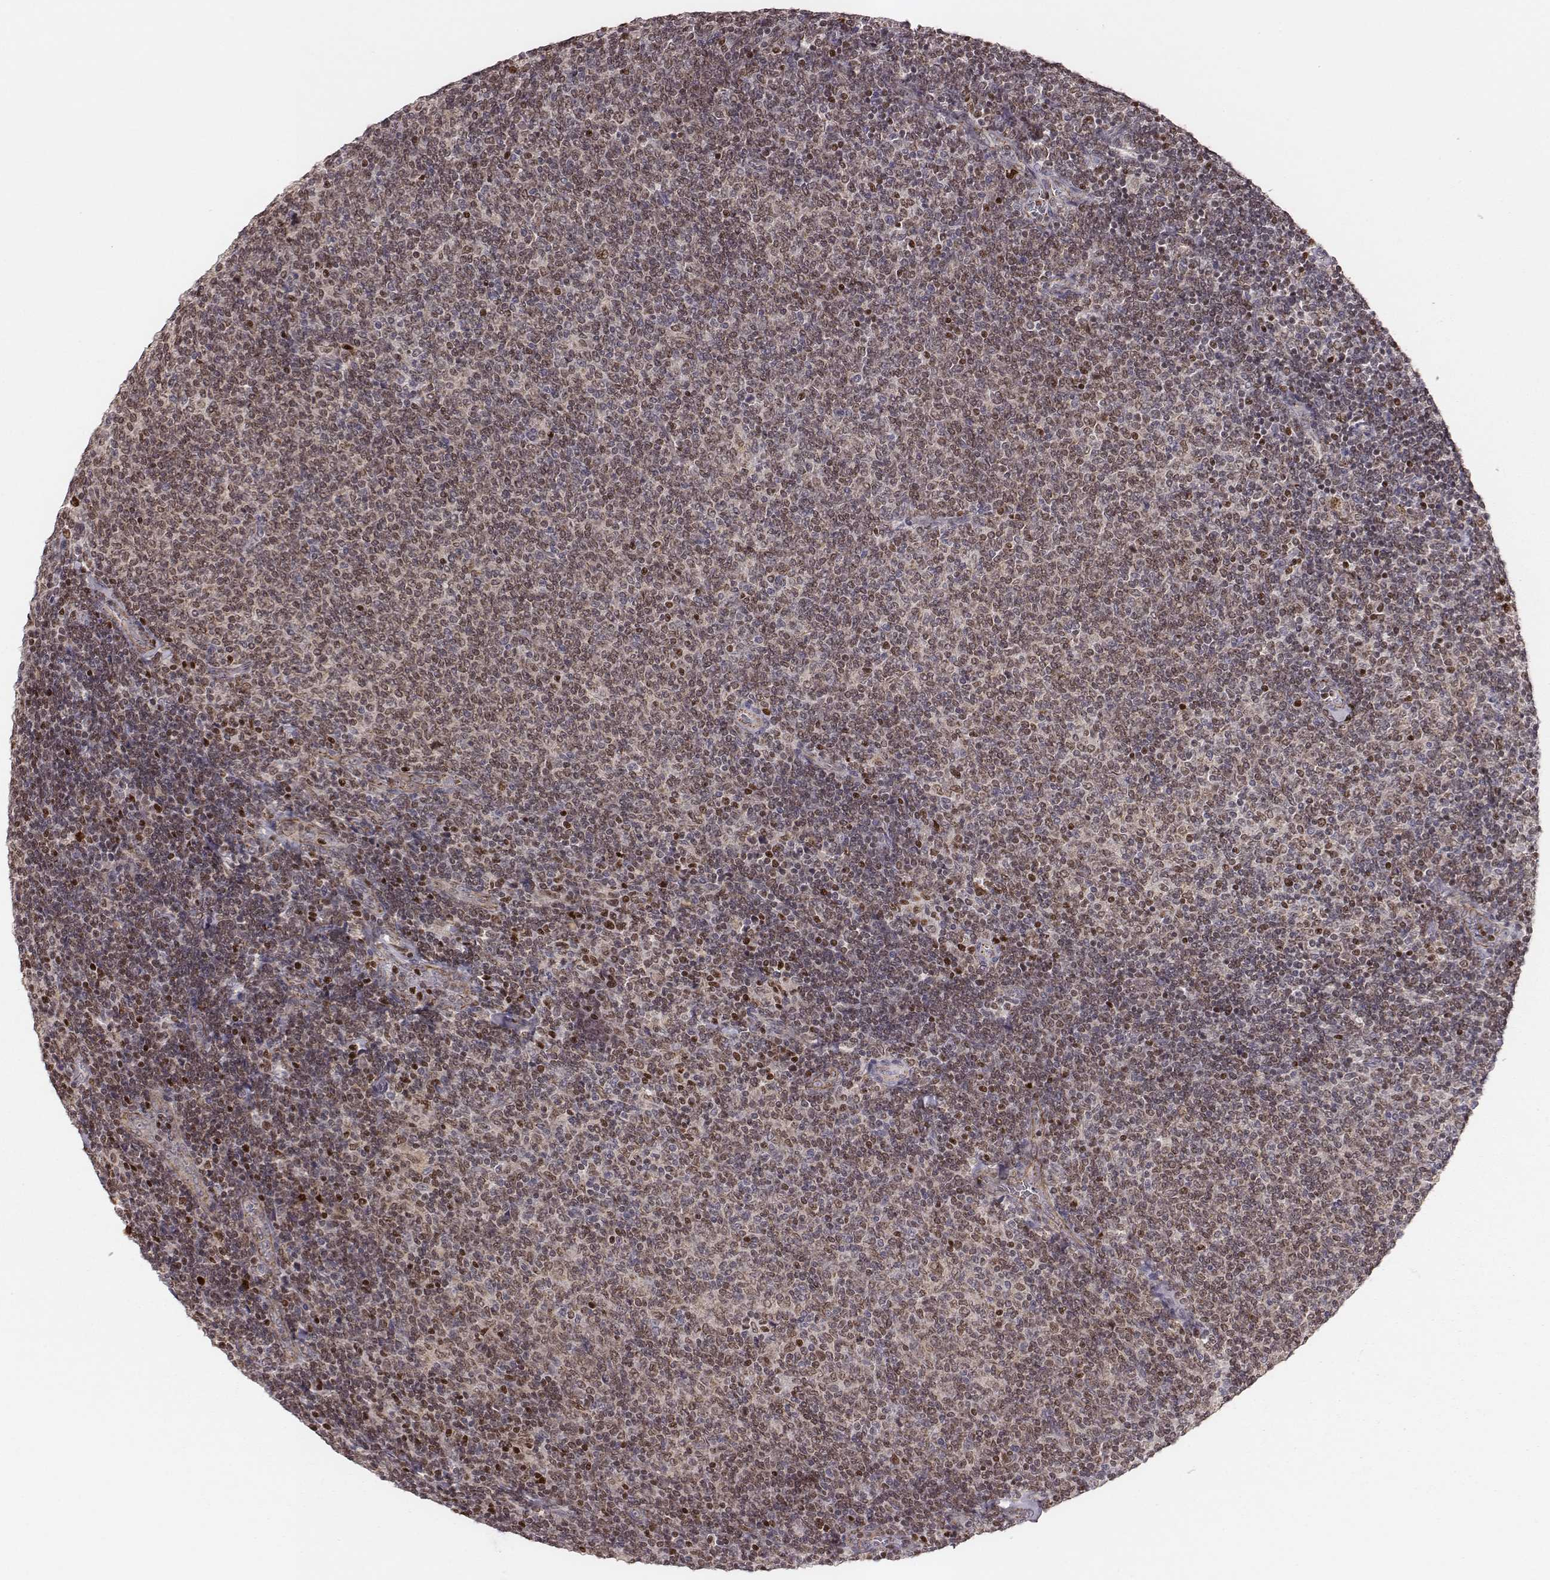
{"staining": {"intensity": "moderate", "quantity": ">75%", "location": "nuclear"}, "tissue": "lymphoma", "cell_type": "Tumor cells", "image_type": "cancer", "snomed": [{"axis": "morphology", "description": "Malignant lymphoma, non-Hodgkin's type, Low grade"}, {"axis": "topography", "description": "Lymph node"}], "caption": "Moderate nuclear staining is identified in about >75% of tumor cells in lymphoma. The staining was performed using DAB, with brown indicating positive protein expression. Nuclei are stained blue with hematoxylin.", "gene": "WDR59", "patient": {"sex": "male", "age": 52}}